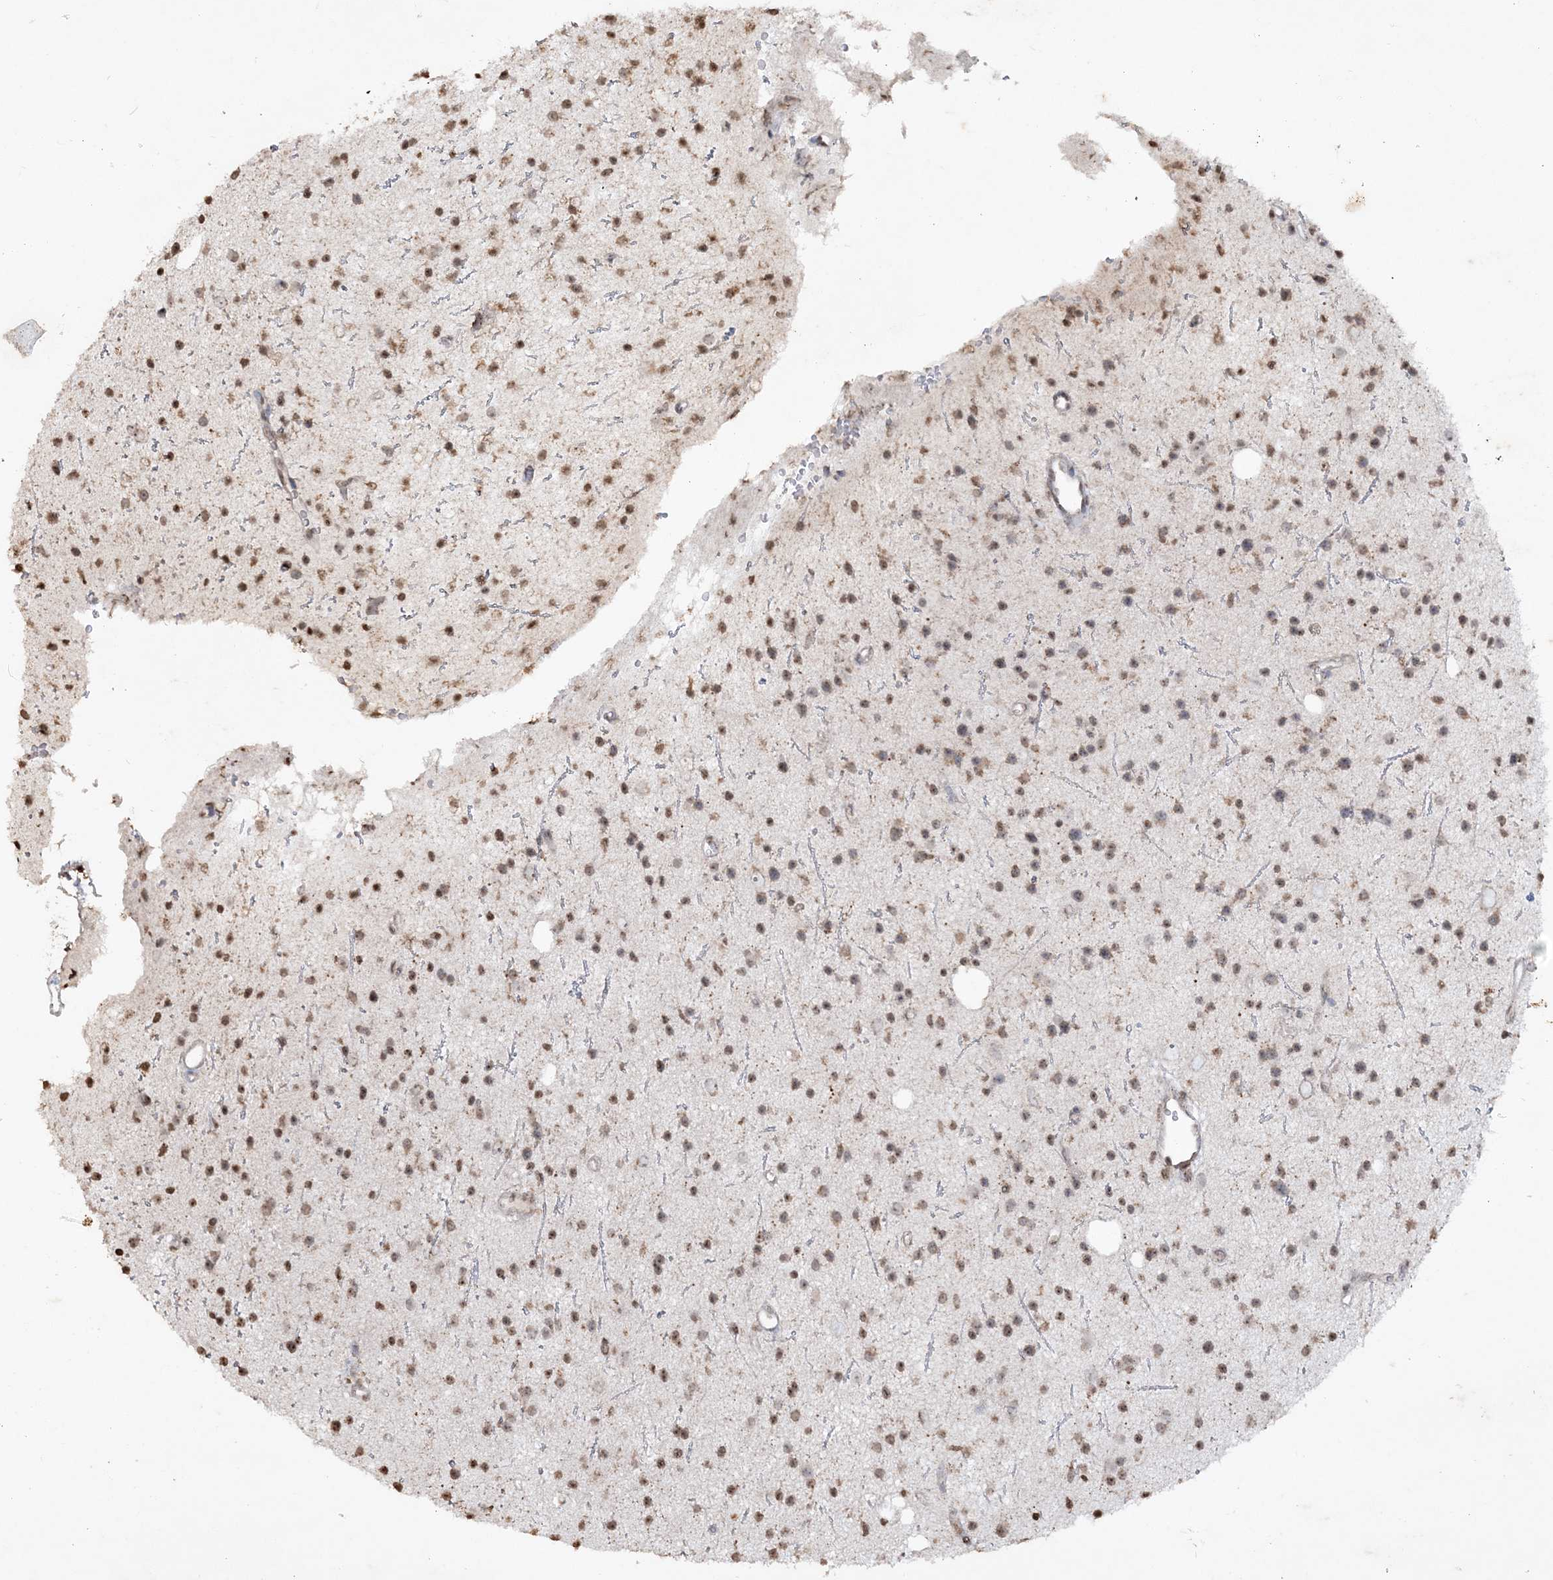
{"staining": {"intensity": "moderate", "quantity": ">75%", "location": "cytoplasmic/membranous"}, "tissue": "glioma", "cell_type": "Tumor cells", "image_type": "cancer", "snomed": [{"axis": "morphology", "description": "Glioma, malignant, Low grade"}, {"axis": "topography", "description": "Cerebral cortex"}], "caption": "Immunohistochemical staining of malignant glioma (low-grade) demonstrates moderate cytoplasmic/membranous protein positivity in about >75% of tumor cells.", "gene": "TTC7A", "patient": {"sex": "female", "age": 39}}